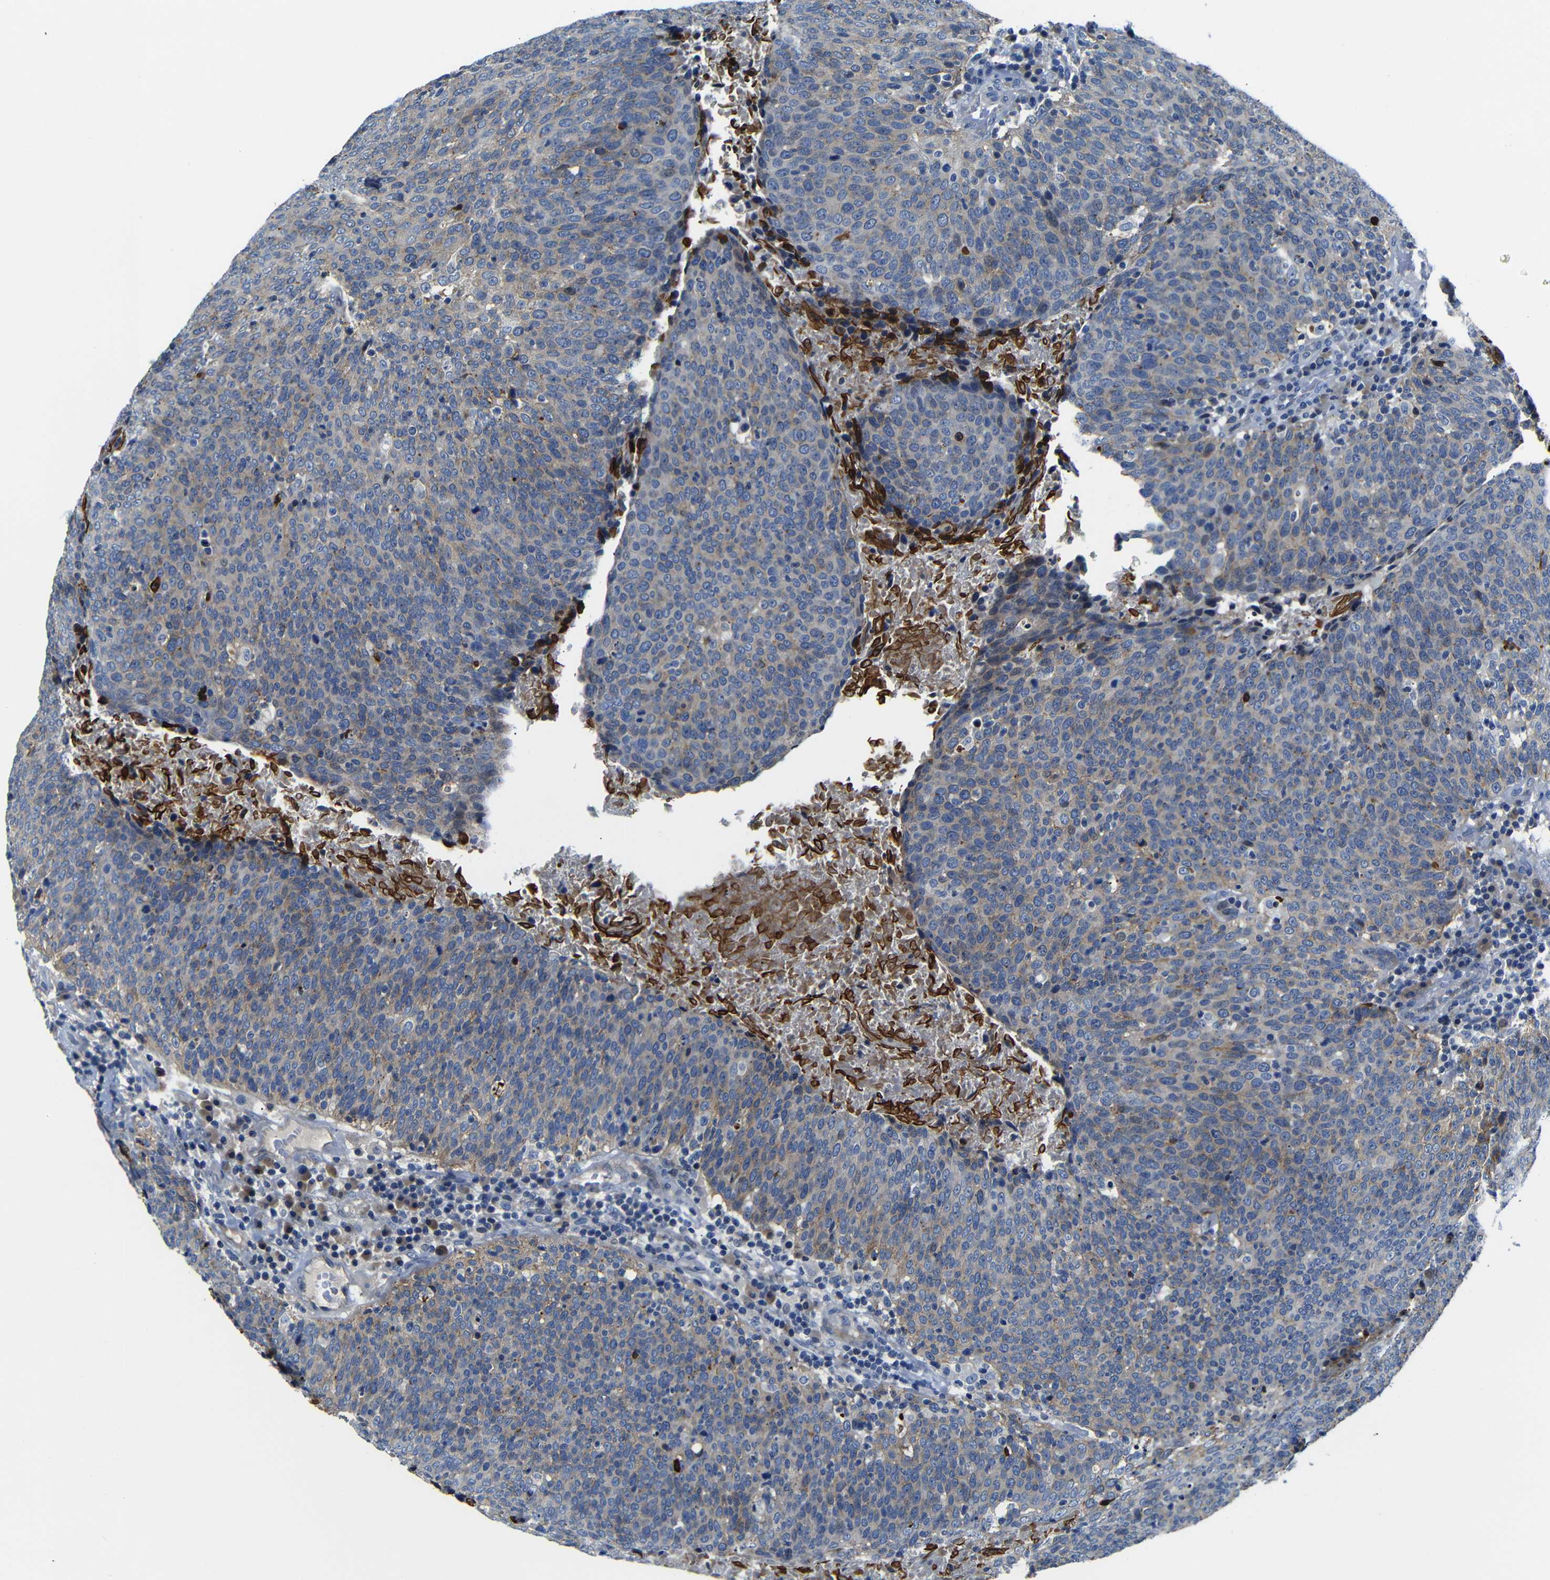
{"staining": {"intensity": "weak", "quantity": ">75%", "location": "cytoplasmic/membranous"}, "tissue": "head and neck cancer", "cell_type": "Tumor cells", "image_type": "cancer", "snomed": [{"axis": "morphology", "description": "Squamous cell carcinoma, NOS"}, {"axis": "morphology", "description": "Squamous cell carcinoma, metastatic, NOS"}, {"axis": "topography", "description": "Lymph node"}, {"axis": "topography", "description": "Head-Neck"}], "caption": "Approximately >75% of tumor cells in human head and neck cancer (metastatic squamous cell carcinoma) display weak cytoplasmic/membranous protein positivity as visualized by brown immunohistochemical staining.", "gene": "AFDN", "patient": {"sex": "male", "age": 62}}